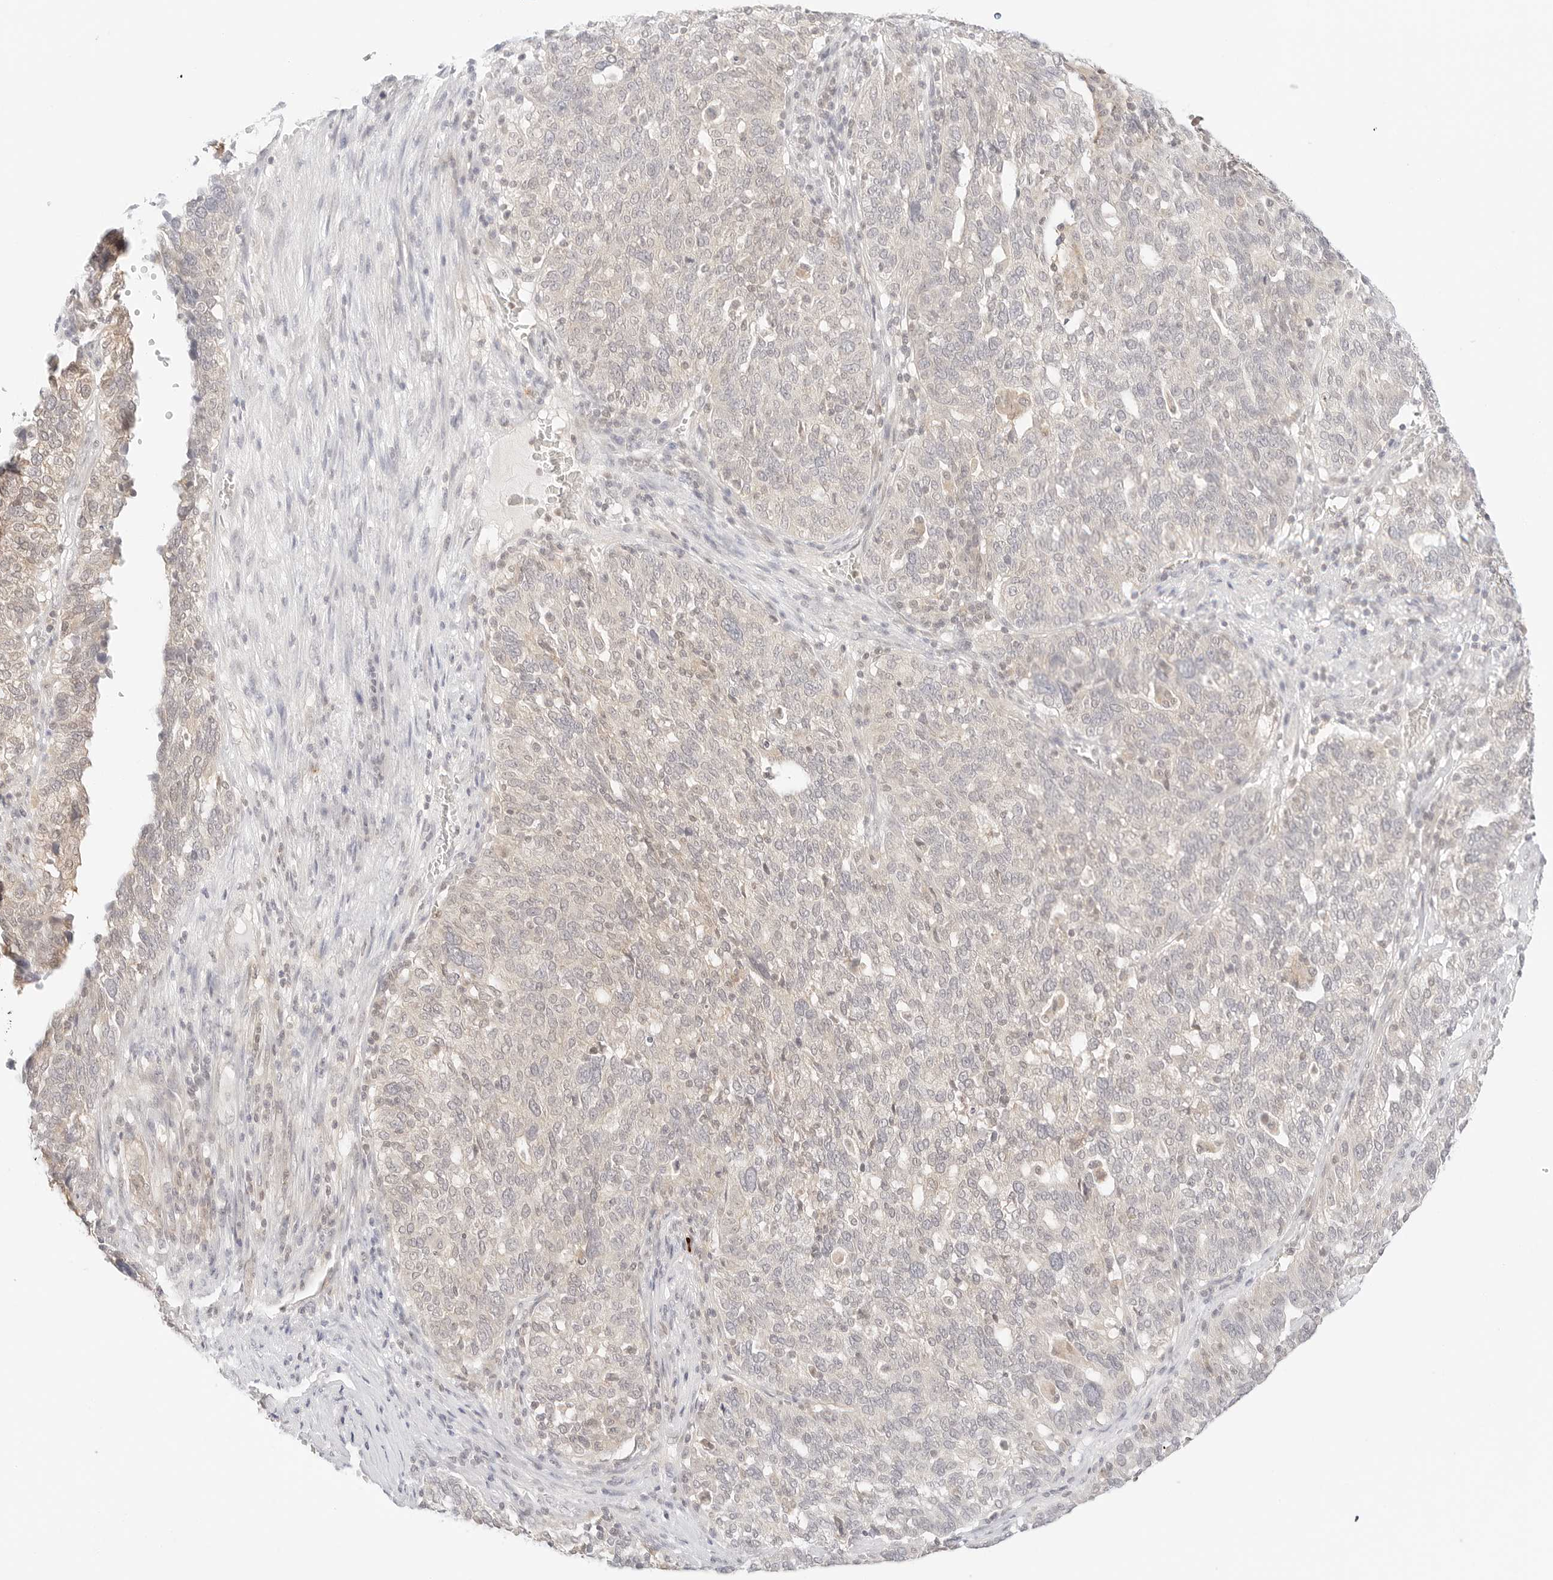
{"staining": {"intensity": "negative", "quantity": "none", "location": "none"}, "tissue": "ovarian cancer", "cell_type": "Tumor cells", "image_type": "cancer", "snomed": [{"axis": "morphology", "description": "Cystadenocarcinoma, serous, NOS"}, {"axis": "topography", "description": "Ovary"}], "caption": "An image of human ovarian serous cystadenocarcinoma is negative for staining in tumor cells.", "gene": "GNAS", "patient": {"sex": "female", "age": 59}}